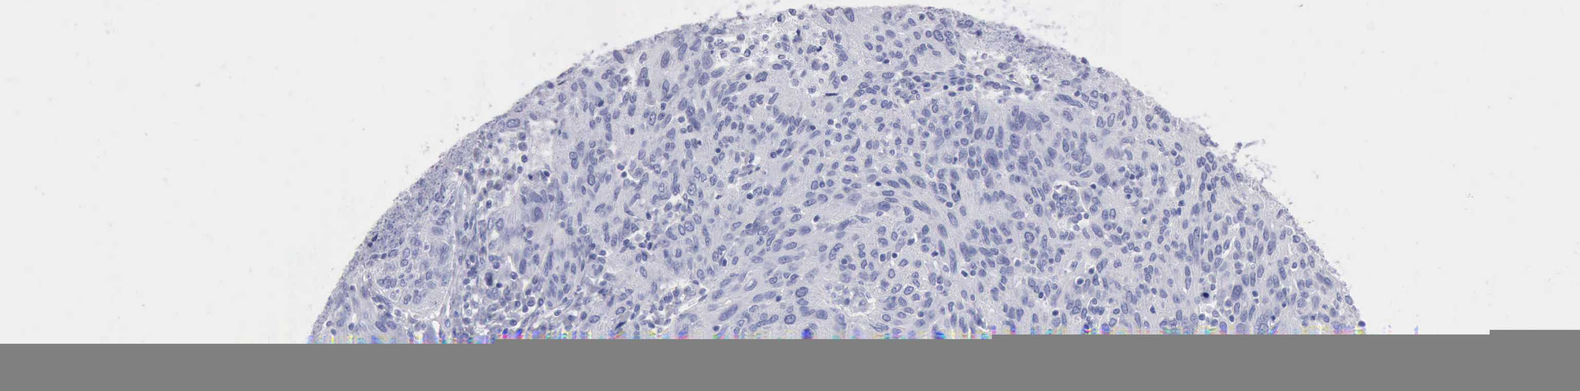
{"staining": {"intensity": "negative", "quantity": "none", "location": "none"}, "tissue": "ovarian cancer", "cell_type": "Tumor cells", "image_type": "cancer", "snomed": [{"axis": "morphology", "description": "Carcinoma, endometroid"}, {"axis": "topography", "description": "Ovary"}], "caption": "Immunohistochemistry of ovarian cancer (endometroid carcinoma) shows no positivity in tumor cells. Brightfield microscopy of immunohistochemistry (IHC) stained with DAB (3,3'-diaminobenzidine) (brown) and hematoxylin (blue), captured at high magnification.", "gene": "ANGEL1", "patient": {"sex": "female", "age": 50}}